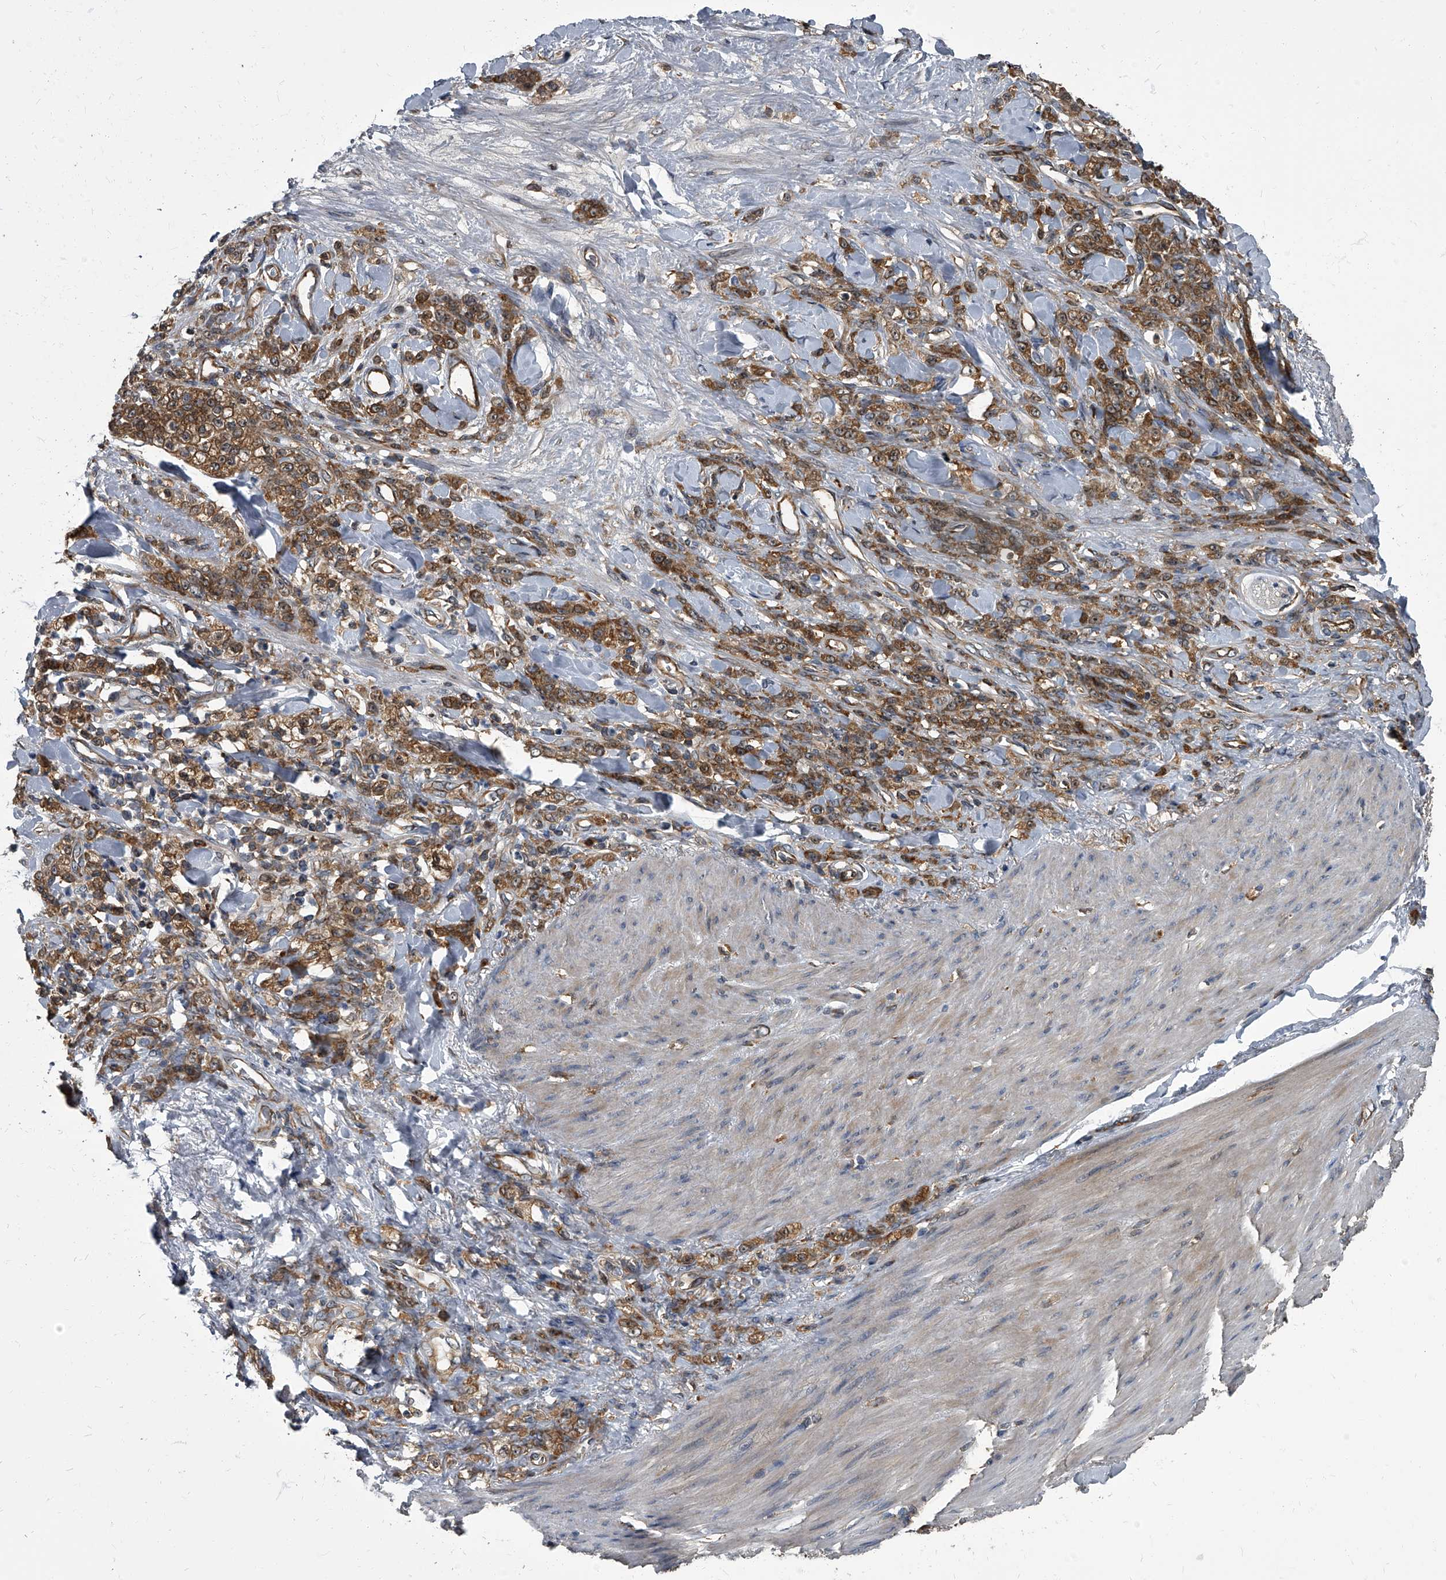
{"staining": {"intensity": "moderate", "quantity": ">75%", "location": "cytoplasmic/membranous"}, "tissue": "stomach cancer", "cell_type": "Tumor cells", "image_type": "cancer", "snomed": [{"axis": "morphology", "description": "Normal tissue, NOS"}, {"axis": "morphology", "description": "Adenocarcinoma, NOS"}, {"axis": "topography", "description": "Stomach"}], "caption": "Stomach cancer stained for a protein displays moderate cytoplasmic/membranous positivity in tumor cells.", "gene": "CDV3", "patient": {"sex": "male", "age": 82}}